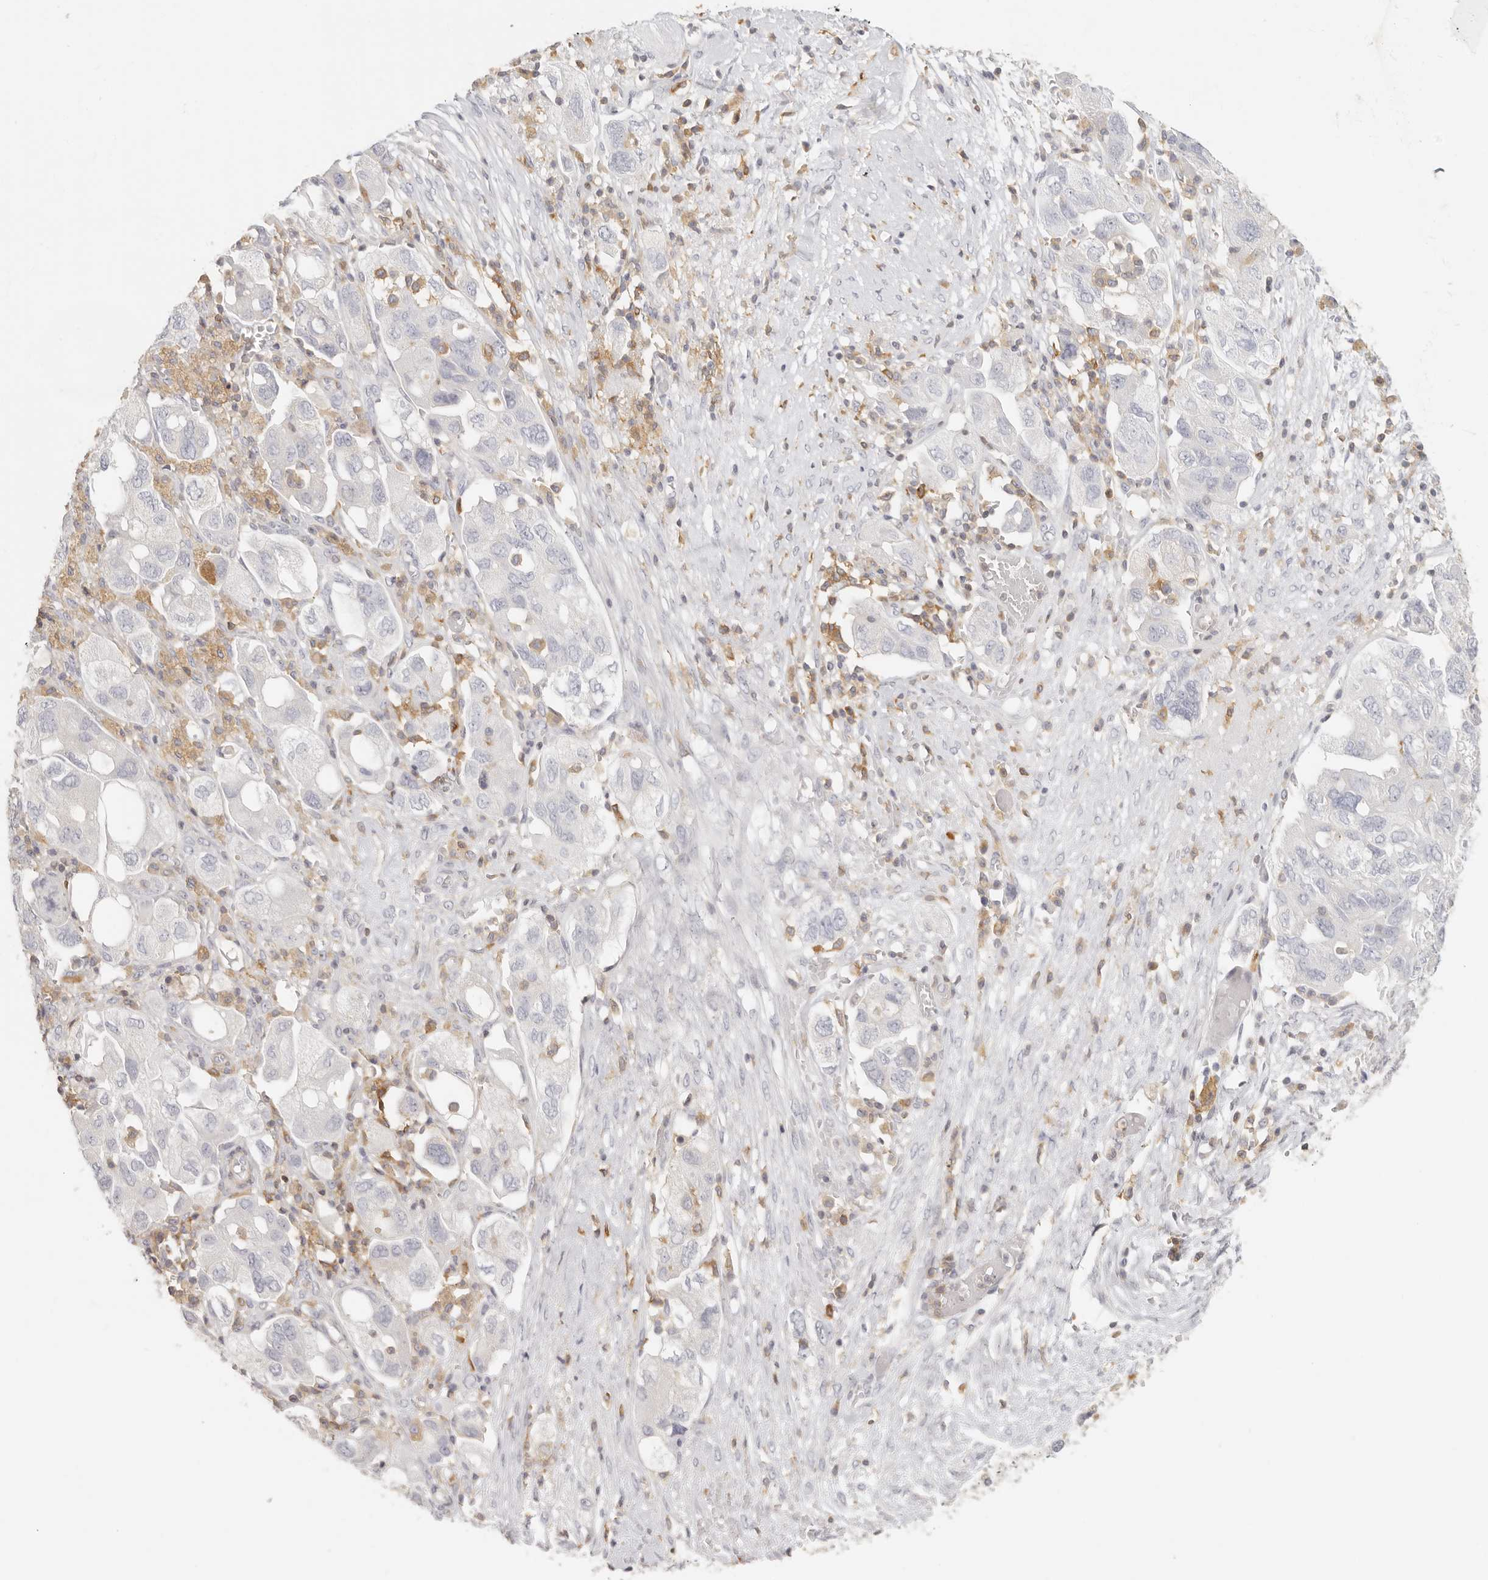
{"staining": {"intensity": "negative", "quantity": "none", "location": "none"}, "tissue": "ovarian cancer", "cell_type": "Tumor cells", "image_type": "cancer", "snomed": [{"axis": "morphology", "description": "Carcinoma, NOS"}, {"axis": "morphology", "description": "Cystadenocarcinoma, serous, NOS"}, {"axis": "topography", "description": "Ovary"}], "caption": "Immunohistochemical staining of serous cystadenocarcinoma (ovarian) reveals no significant staining in tumor cells. Brightfield microscopy of immunohistochemistry (IHC) stained with DAB (brown) and hematoxylin (blue), captured at high magnification.", "gene": "NIBAN1", "patient": {"sex": "female", "age": 69}}